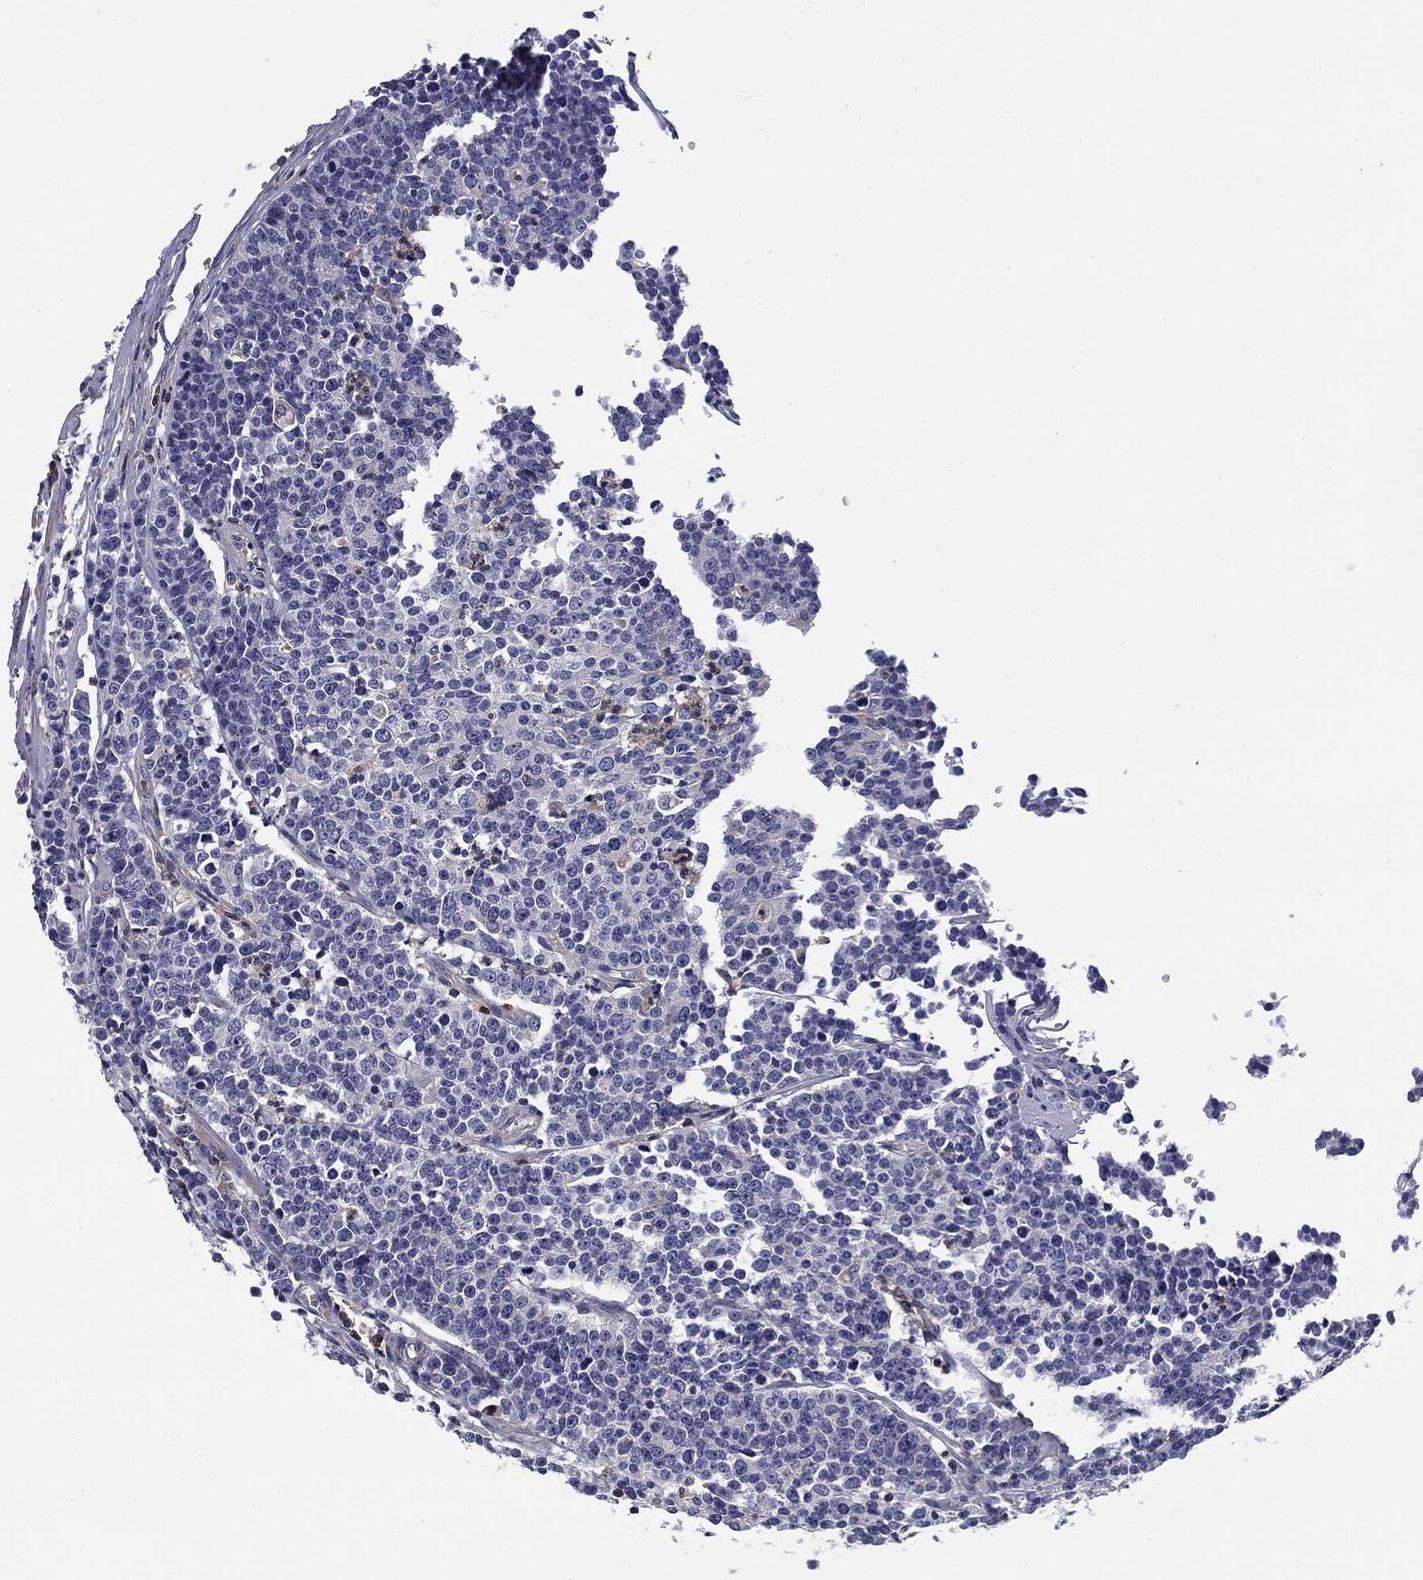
{"staining": {"intensity": "negative", "quantity": "none", "location": "none"}, "tissue": "prostate cancer", "cell_type": "Tumor cells", "image_type": "cancer", "snomed": [{"axis": "morphology", "description": "Adenocarcinoma, NOS"}, {"axis": "topography", "description": "Prostate"}], "caption": "Immunohistochemistry (IHC) of human adenocarcinoma (prostate) displays no expression in tumor cells.", "gene": "ARHGAP45", "patient": {"sex": "male", "age": 67}}